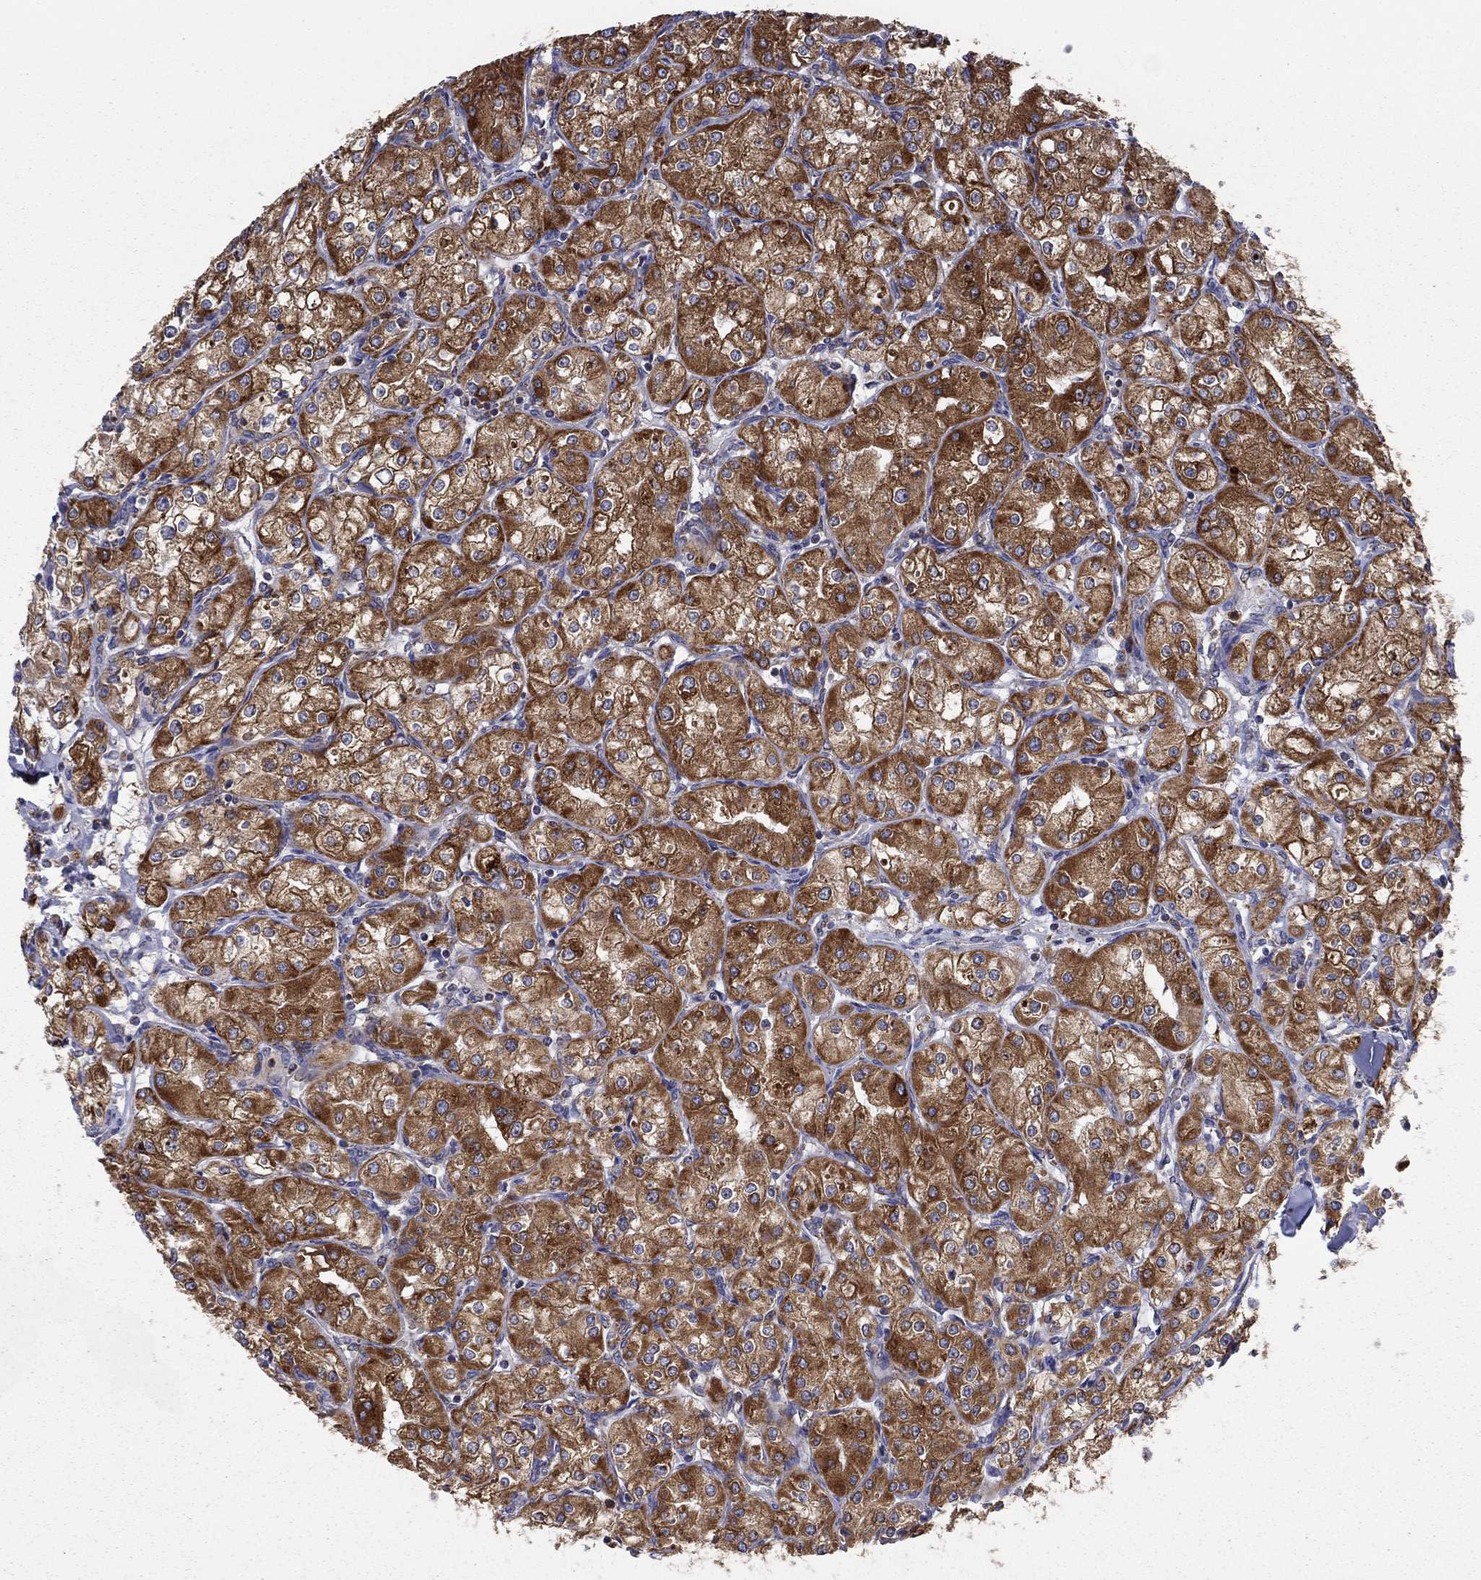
{"staining": {"intensity": "strong", "quantity": ">75%", "location": "cytoplasmic/membranous"}, "tissue": "renal cancer", "cell_type": "Tumor cells", "image_type": "cancer", "snomed": [{"axis": "morphology", "description": "Adenocarcinoma, NOS"}, {"axis": "topography", "description": "Kidney"}], "caption": "Tumor cells reveal high levels of strong cytoplasmic/membranous expression in approximately >75% of cells in human renal cancer.", "gene": "PRDX4", "patient": {"sex": "male", "age": 77}}